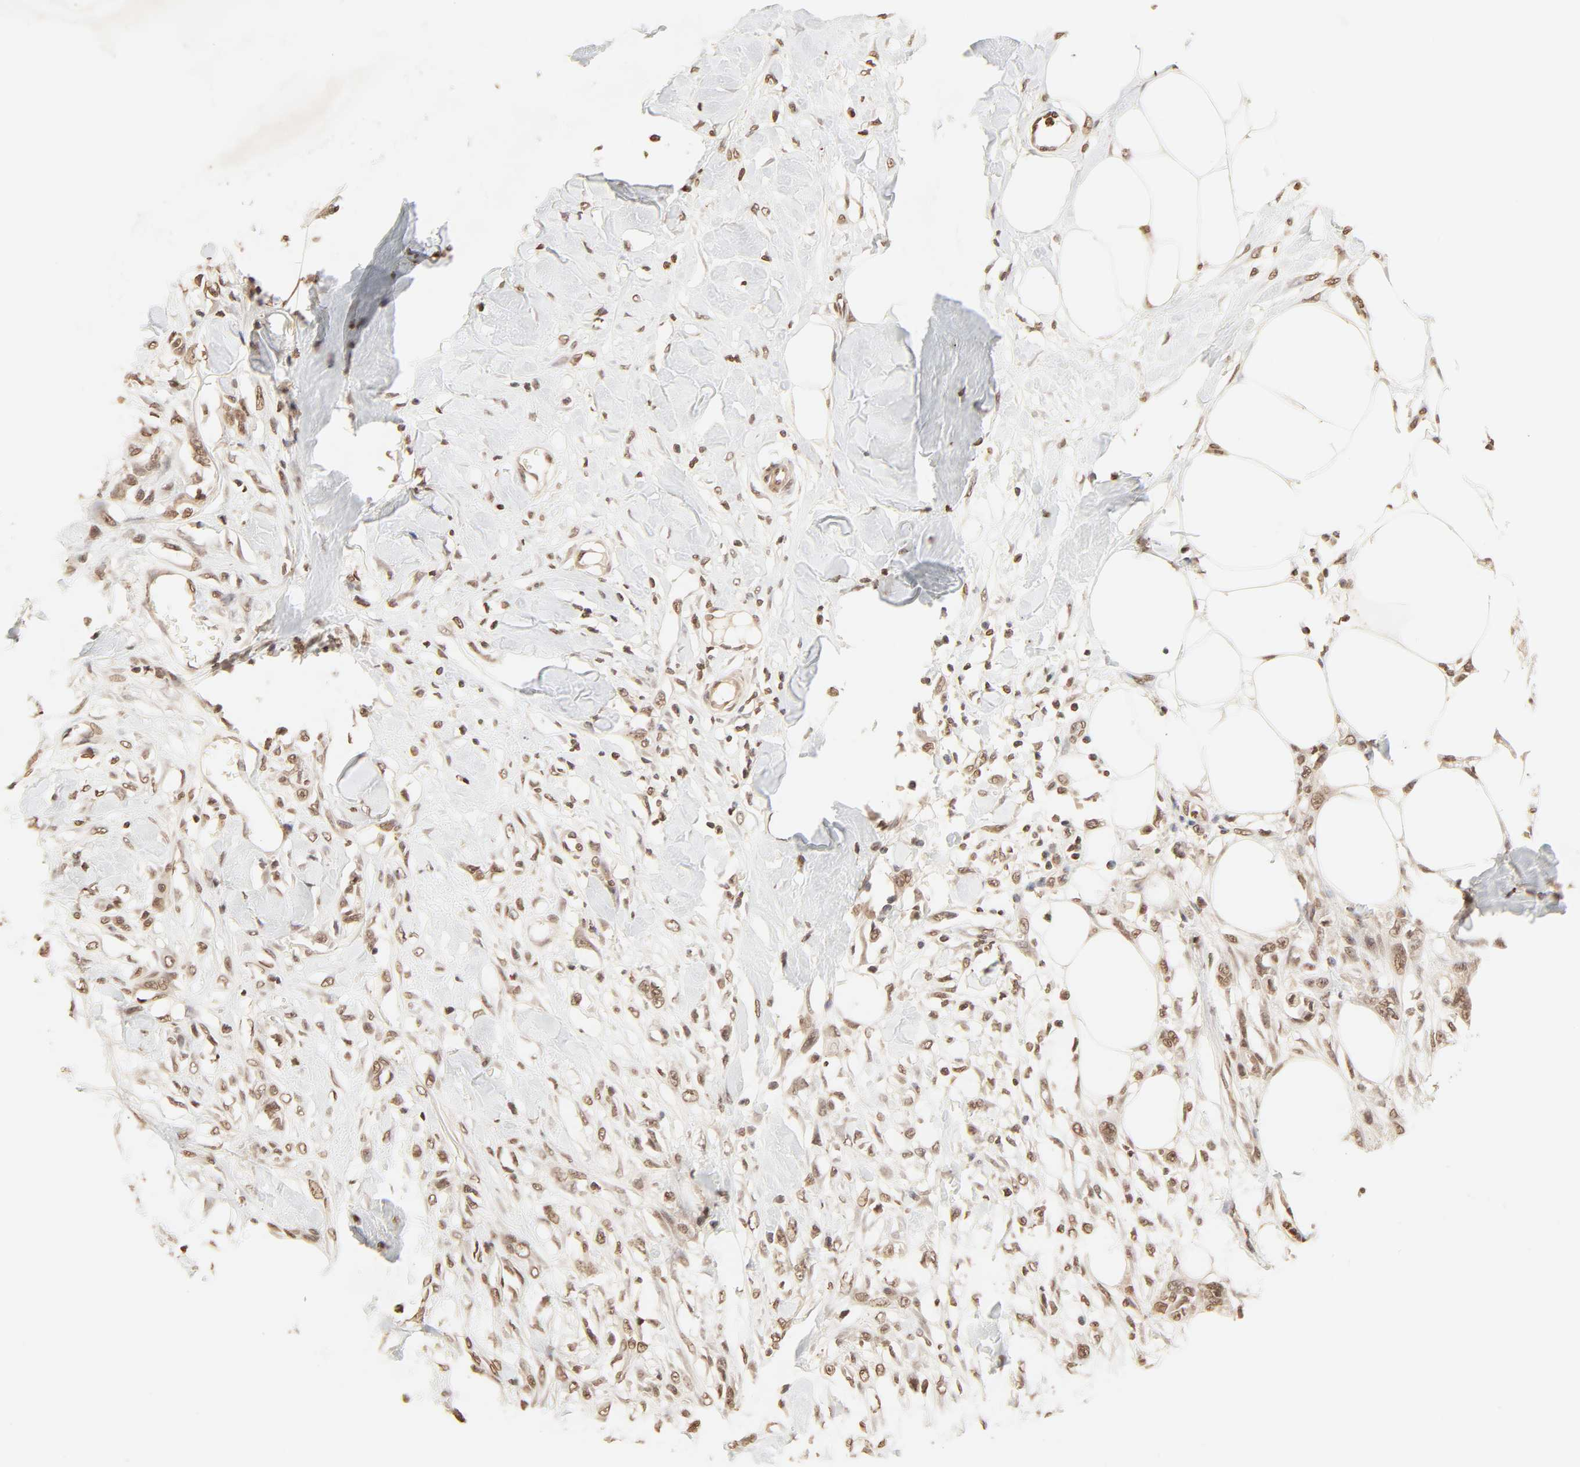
{"staining": {"intensity": "moderate", "quantity": ">75%", "location": "cytoplasmic/membranous,nuclear"}, "tissue": "skin cancer", "cell_type": "Tumor cells", "image_type": "cancer", "snomed": [{"axis": "morphology", "description": "Normal tissue, NOS"}, {"axis": "morphology", "description": "Squamous cell carcinoma, NOS"}, {"axis": "topography", "description": "Skin"}], "caption": "Skin cancer stained with a brown dye reveals moderate cytoplasmic/membranous and nuclear positive staining in approximately >75% of tumor cells.", "gene": "TBL1X", "patient": {"sex": "female", "age": 59}}